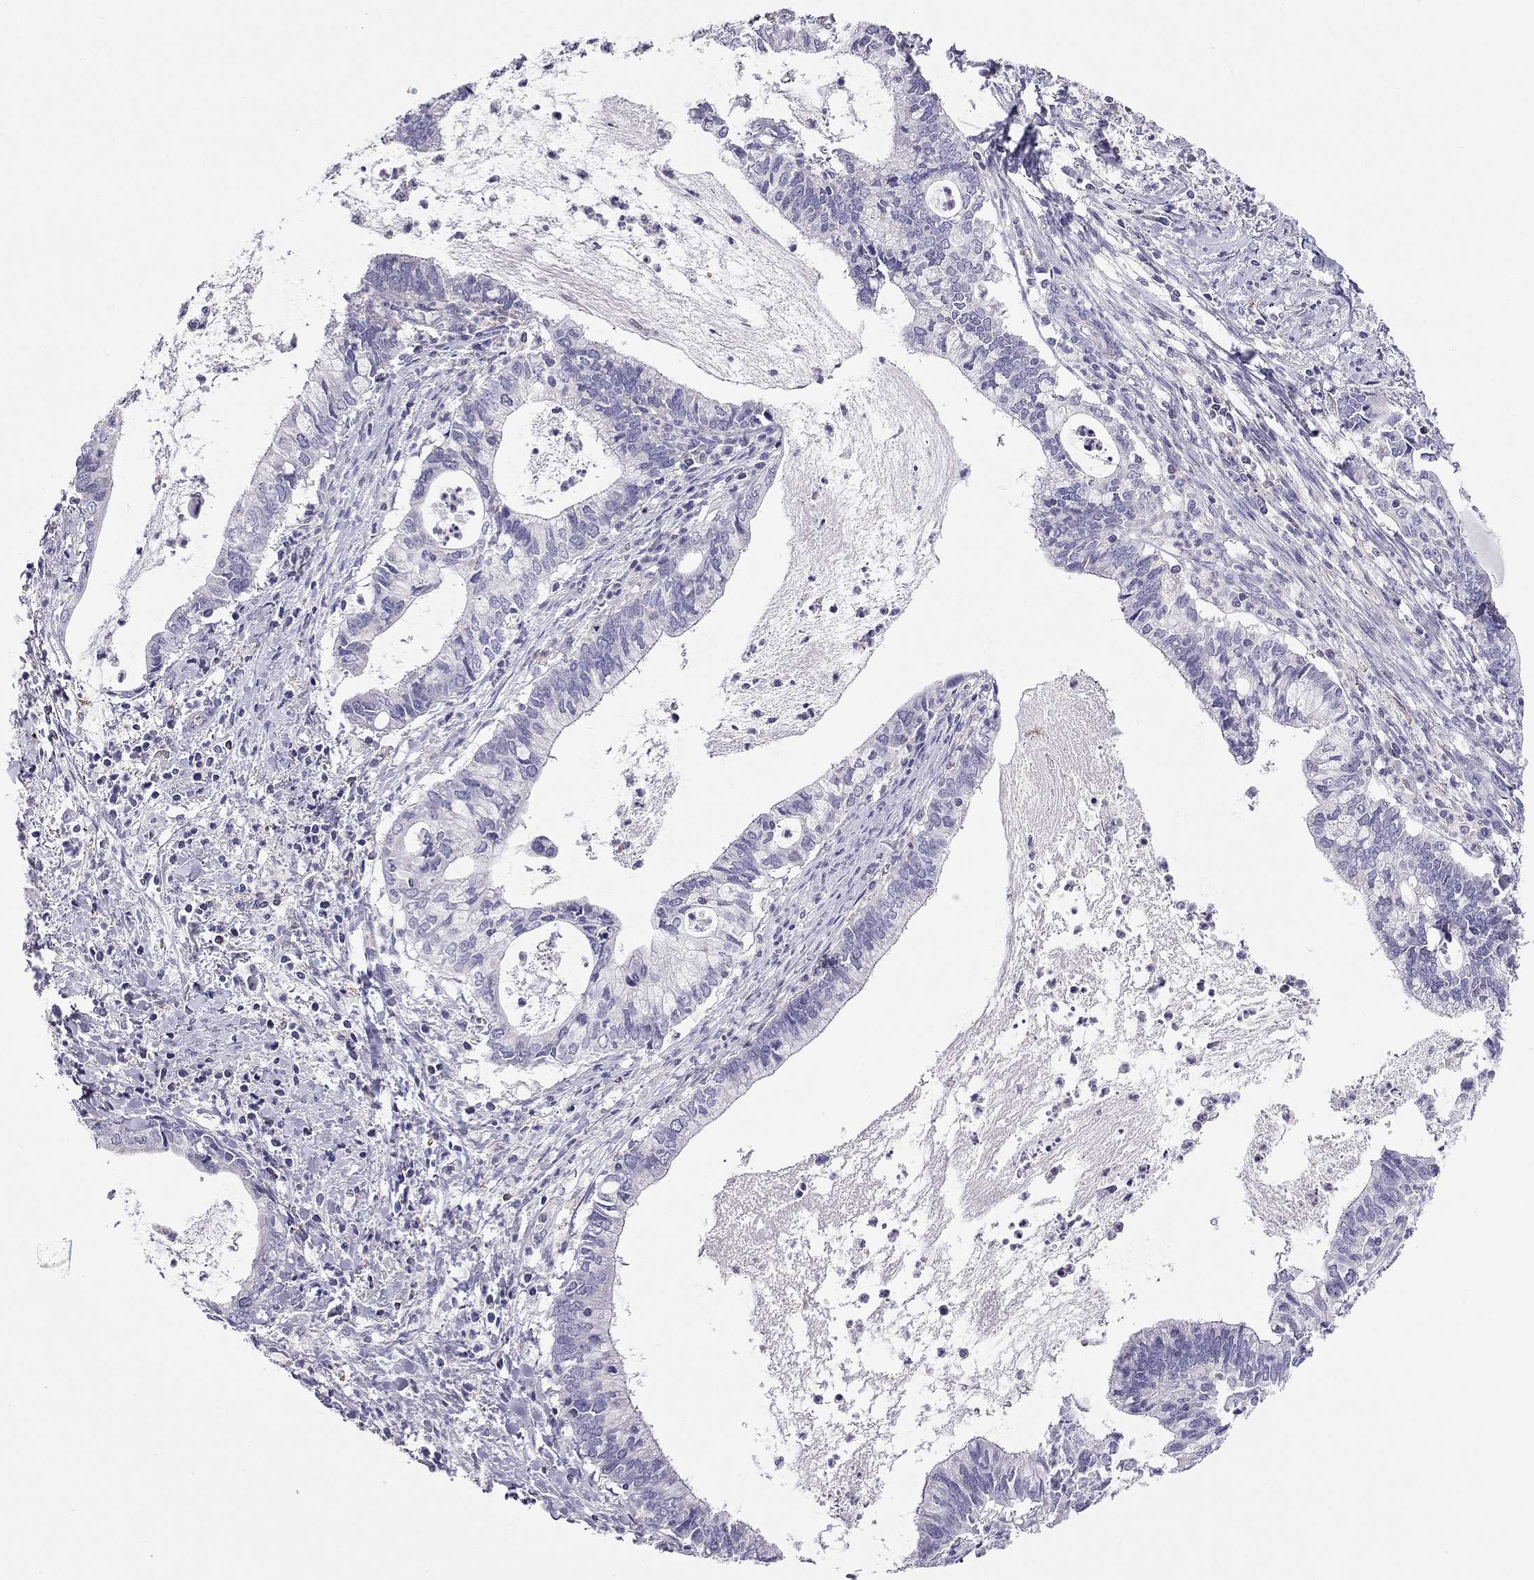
{"staining": {"intensity": "negative", "quantity": "none", "location": "none"}, "tissue": "cervical cancer", "cell_type": "Tumor cells", "image_type": "cancer", "snomed": [{"axis": "morphology", "description": "Adenocarcinoma, NOS"}, {"axis": "topography", "description": "Cervix"}], "caption": "An IHC photomicrograph of cervical cancer is shown. There is no staining in tumor cells of cervical cancer.", "gene": "CITED1", "patient": {"sex": "female", "age": 42}}